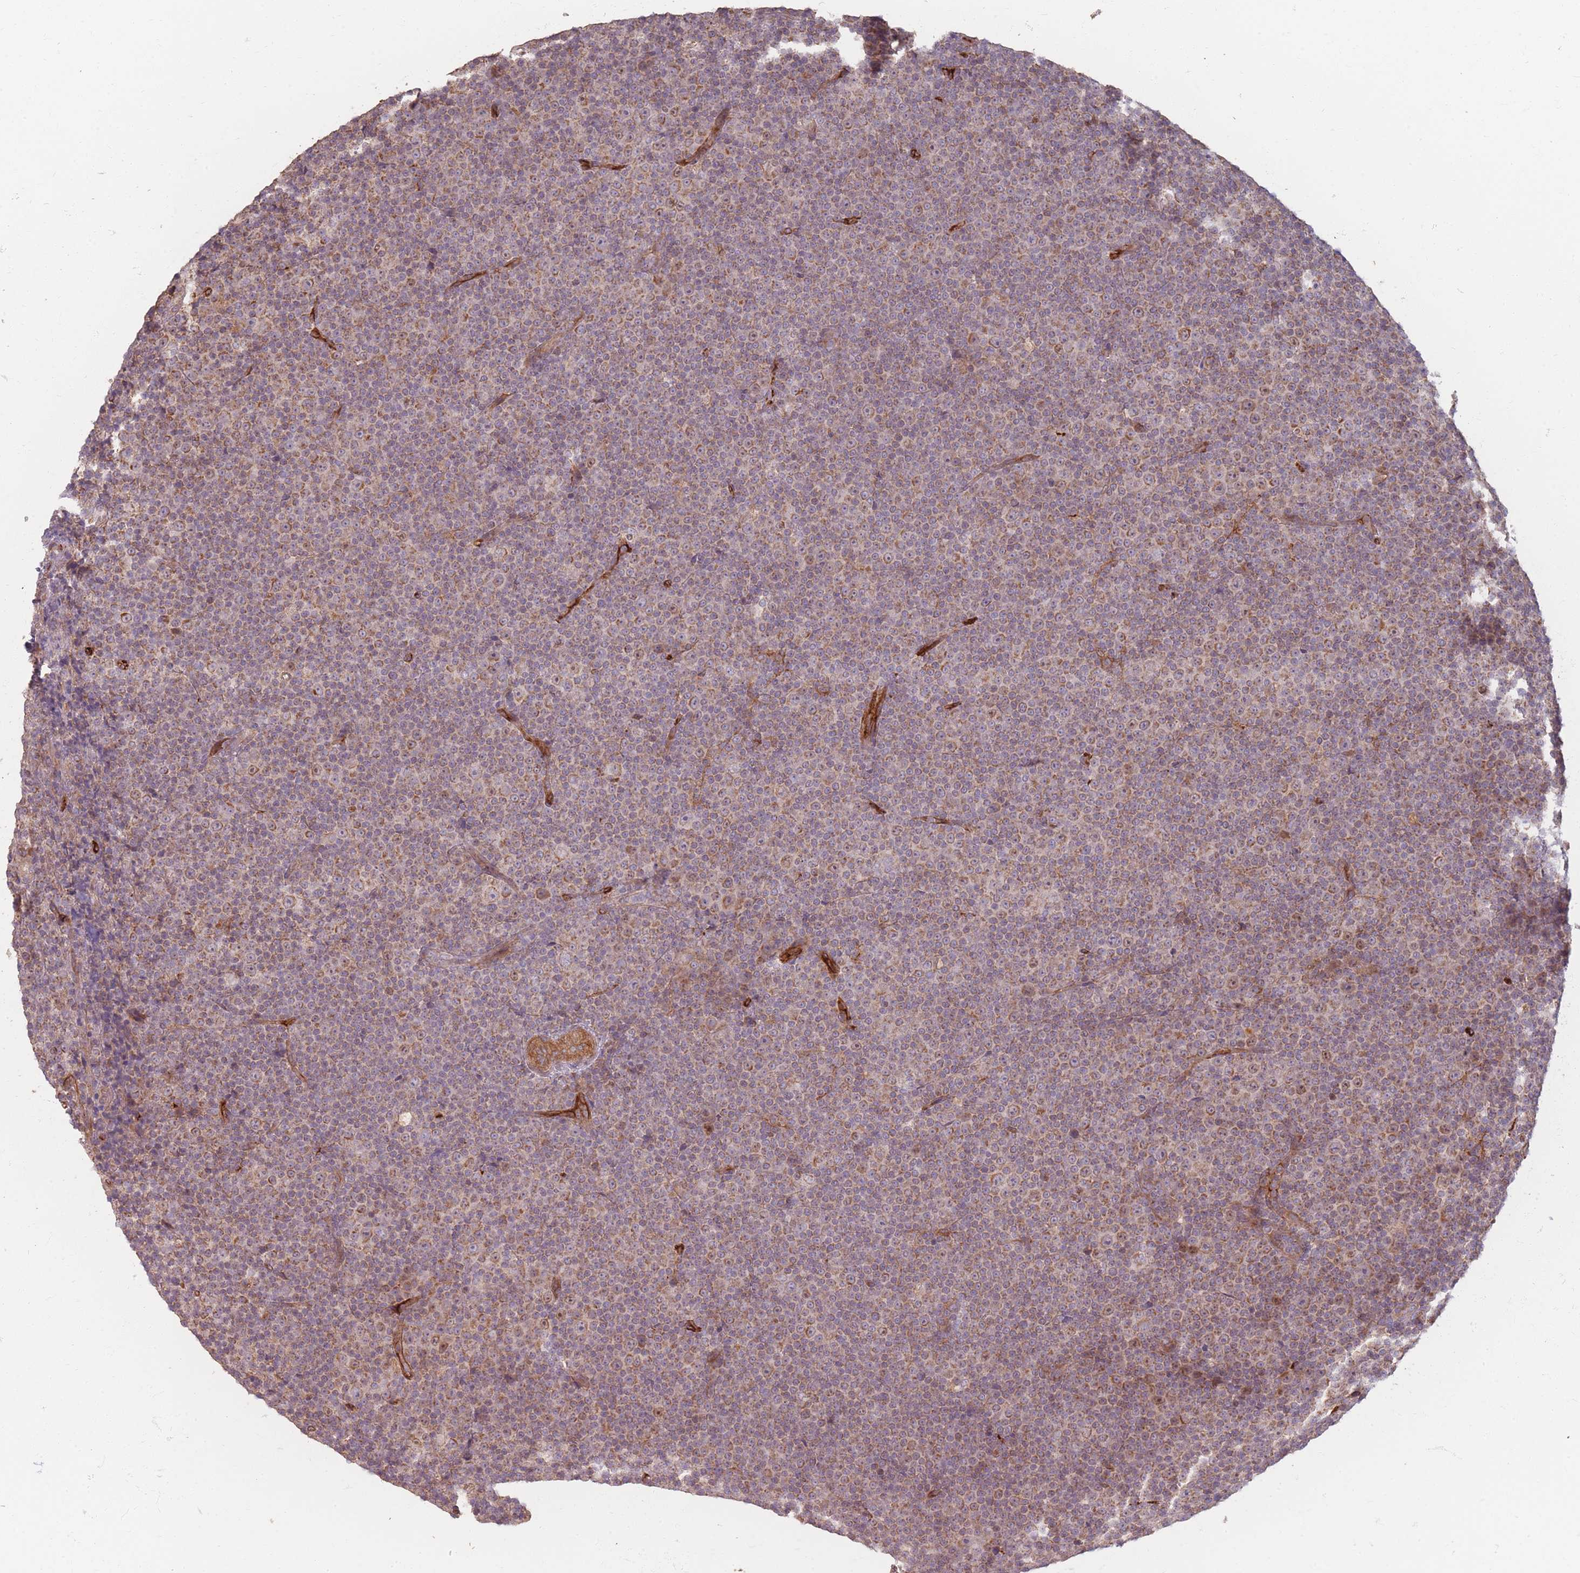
{"staining": {"intensity": "weak", "quantity": "25%-75%", "location": "cytoplasmic/membranous"}, "tissue": "lymphoma", "cell_type": "Tumor cells", "image_type": "cancer", "snomed": [{"axis": "morphology", "description": "Malignant lymphoma, non-Hodgkin's type, Low grade"}, {"axis": "topography", "description": "Lymph node"}], "caption": "Protein positivity by immunohistochemistry (IHC) demonstrates weak cytoplasmic/membranous positivity in approximately 25%-75% of tumor cells in low-grade malignant lymphoma, non-Hodgkin's type.", "gene": "MRPS6", "patient": {"sex": "female", "age": 67}}